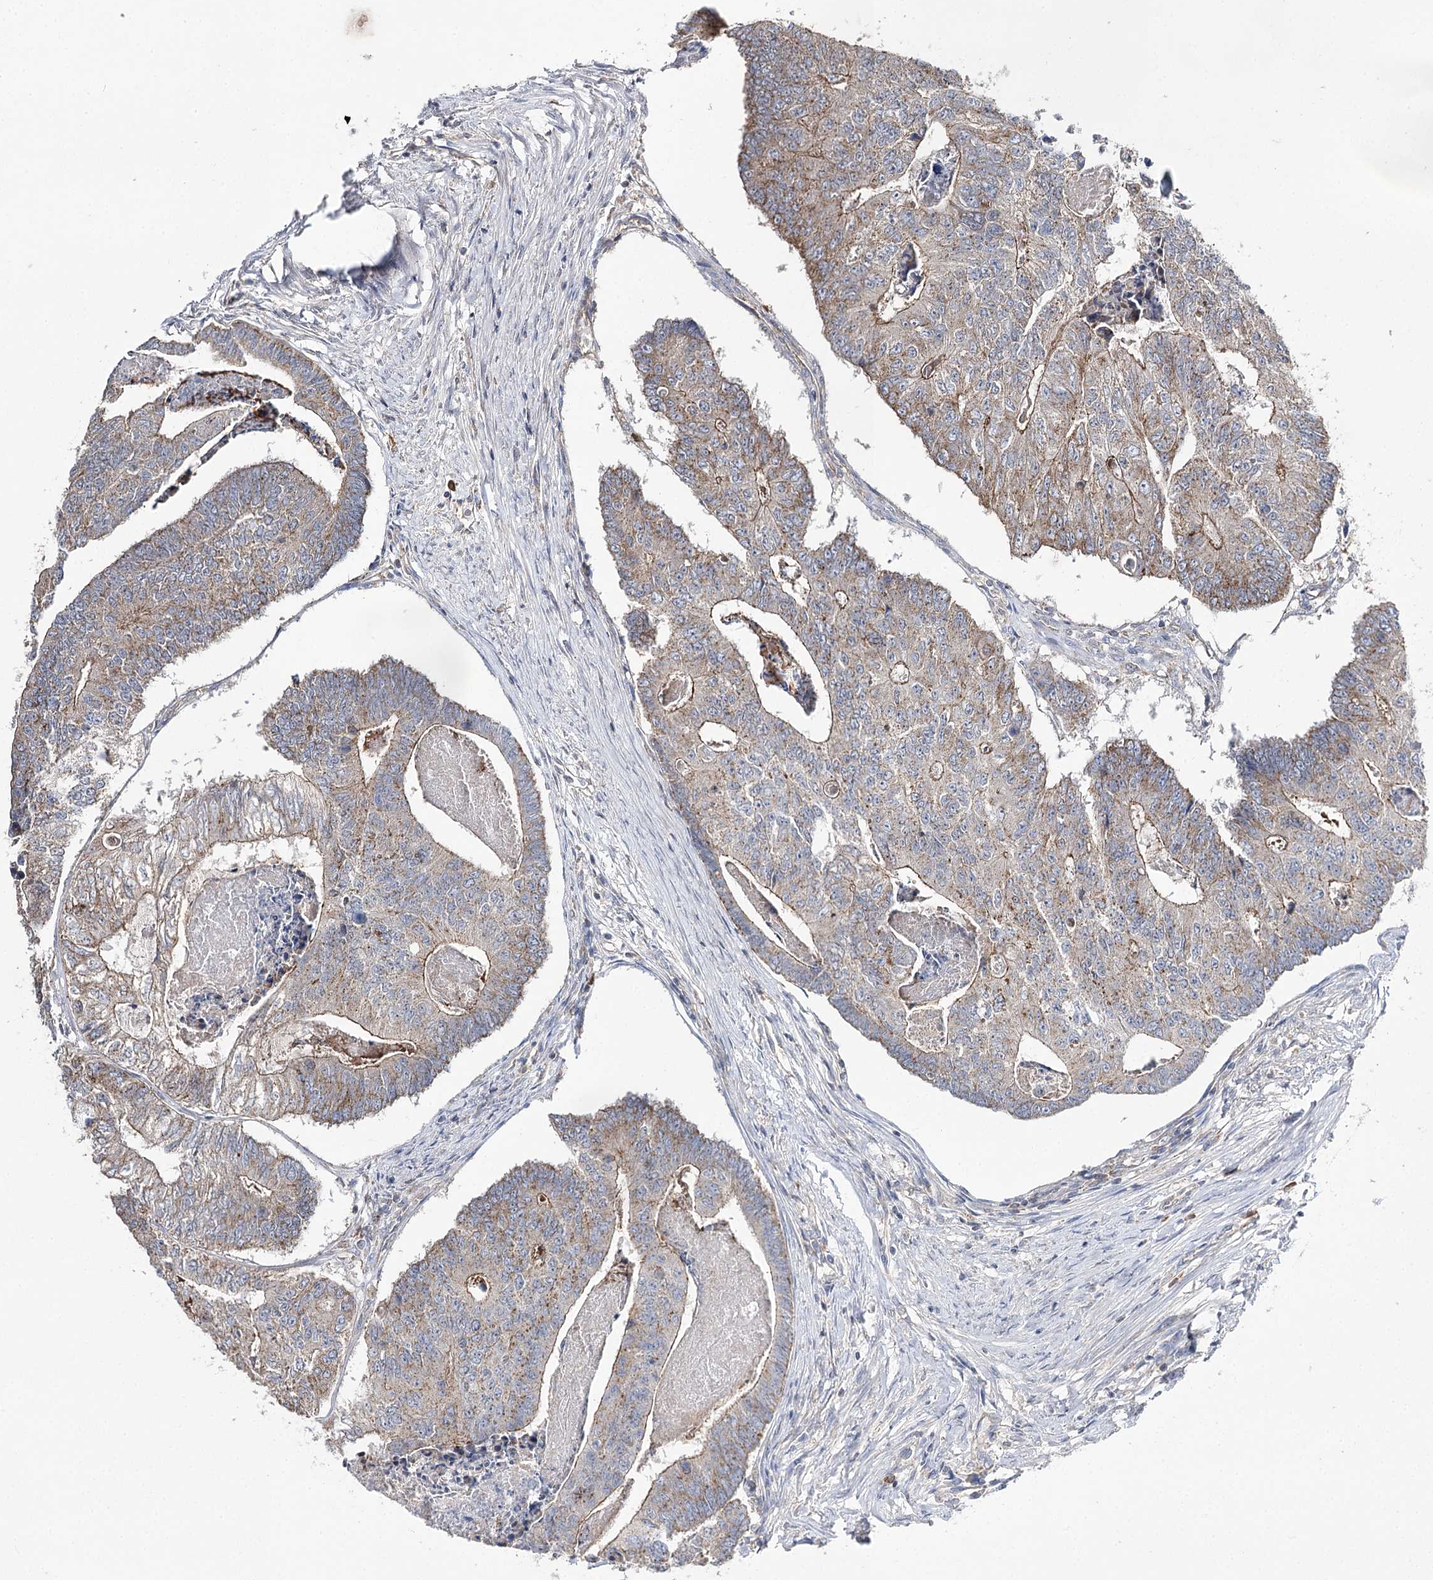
{"staining": {"intensity": "moderate", "quantity": "25%-75%", "location": "cytoplasmic/membranous"}, "tissue": "colorectal cancer", "cell_type": "Tumor cells", "image_type": "cancer", "snomed": [{"axis": "morphology", "description": "Adenocarcinoma, NOS"}, {"axis": "topography", "description": "Colon"}], "caption": "IHC (DAB) staining of colorectal cancer (adenocarcinoma) reveals moderate cytoplasmic/membranous protein staining in approximately 25%-75% of tumor cells.", "gene": "AURKC", "patient": {"sex": "female", "age": 67}}